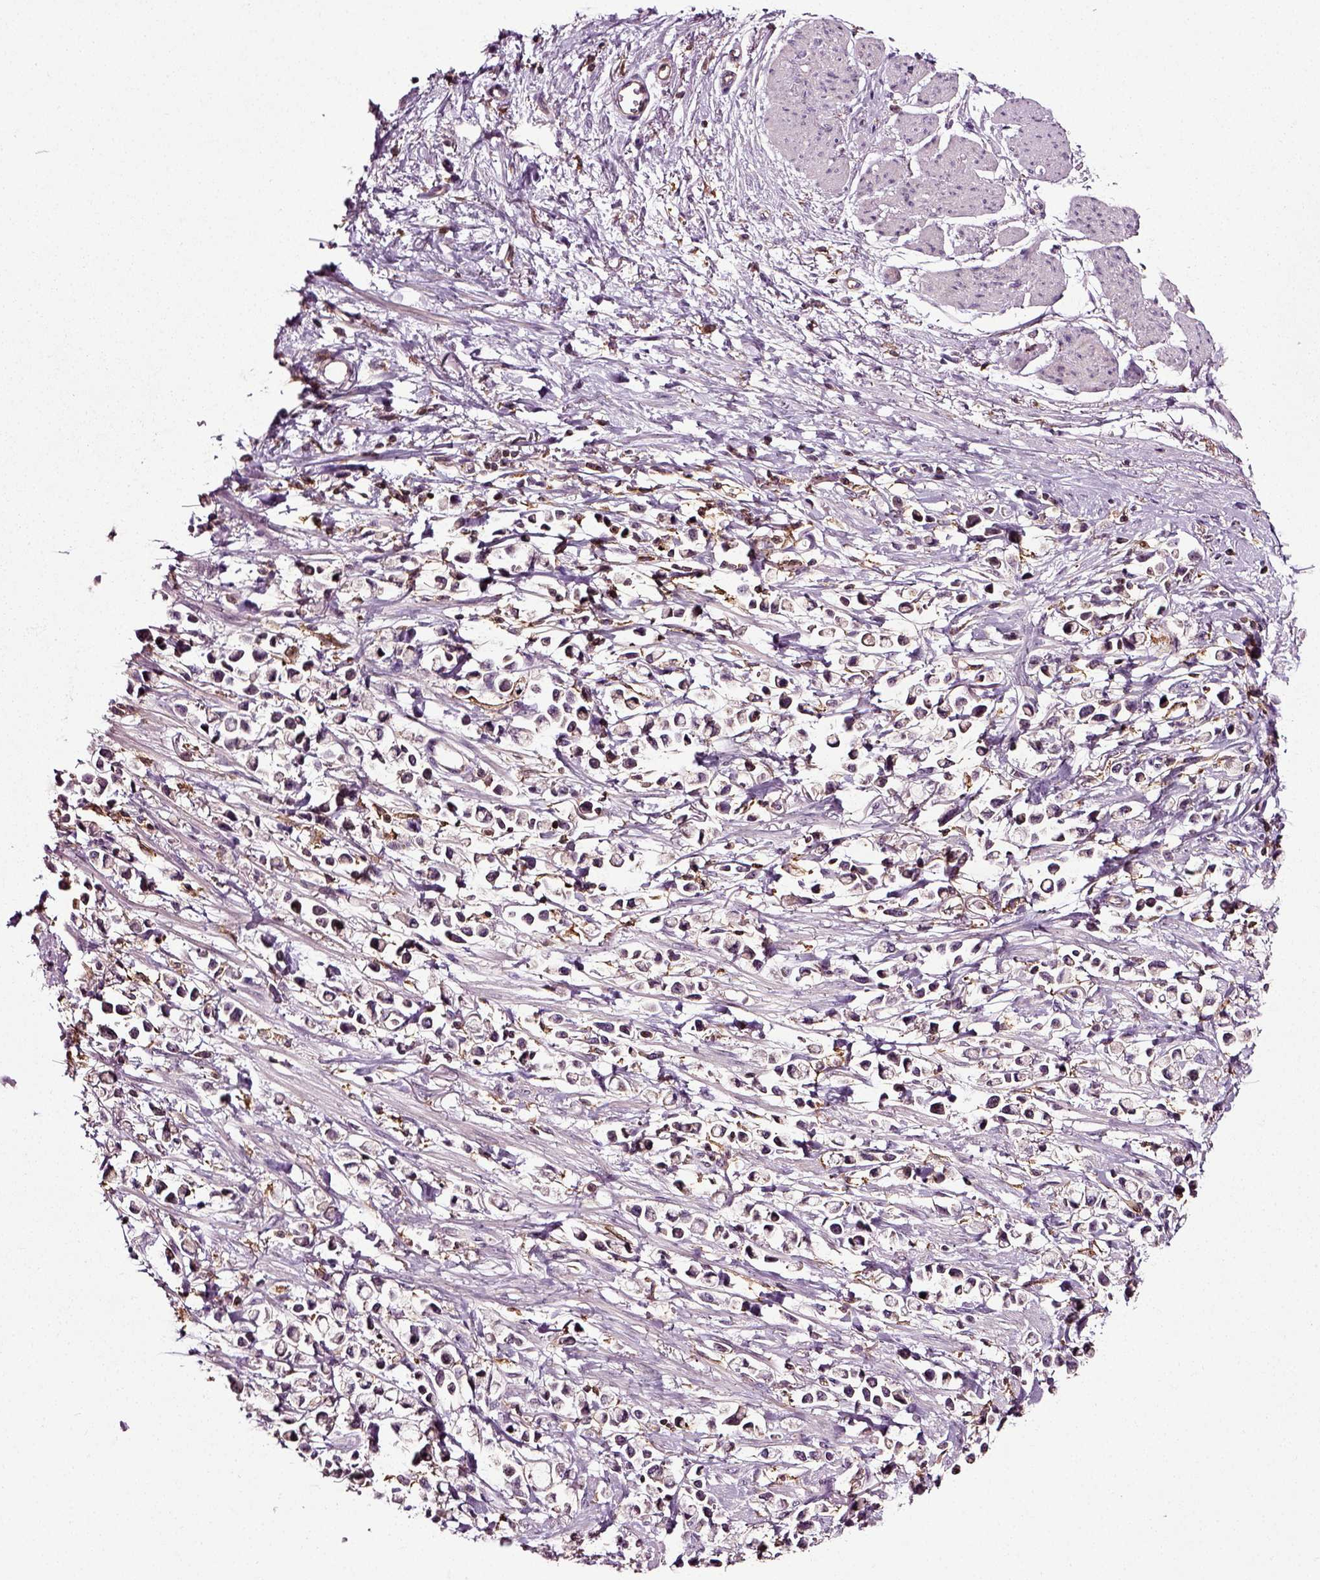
{"staining": {"intensity": "negative", "quantity": "none", "location": "none"}, "tissue": "stomach cancer", "cell_type": "Tumor cells", "image_type": "cancer", "snomed": [{"axis": "morphology", "description": "Adenocarcinoma, NOS"}, {"axis": "topography", "description": "Stomach"}], "caption": "The photomicrograph demonstrates no significant expression in tumor cells of stomach adenocarcinoma.", "gene": "RHOF", "patient": {"sex": "female", "age": 81}}